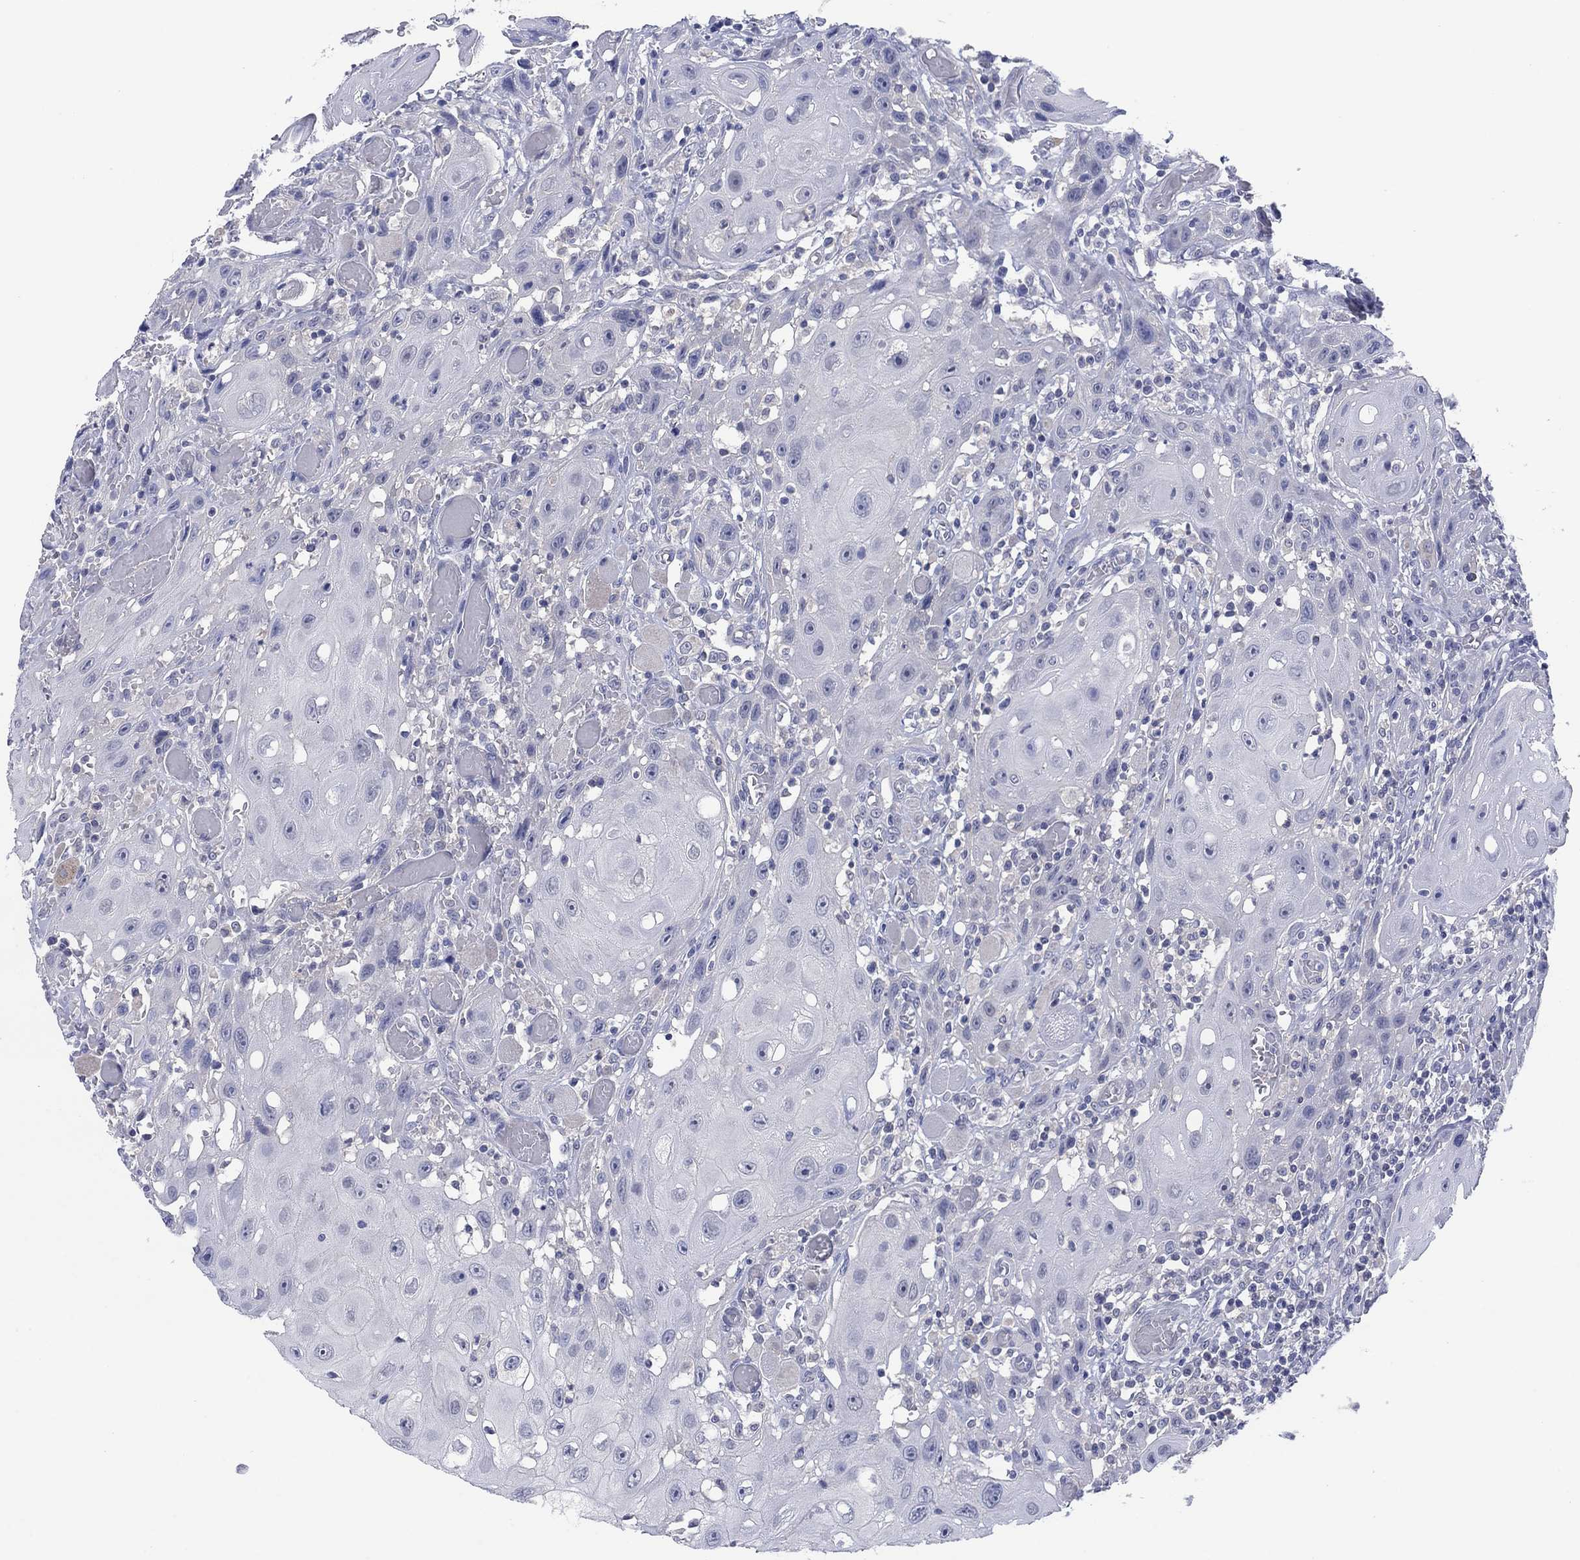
{"staining": {"intensity": "negative", "quantity": "none", "location": "none"}, "tissue": "head and neck cancer", "cell_type": "Tumor cells", "image_type": "cancer", "snomed": [{"axis": "morphology", "description": "Normal tissue, NOS"}, {"axis": "morphology", "description": "Squamous cell carcinoma, NOS"}, {"axis": "topography", "description": "Oral tissue"}, {"axis": "topography", "description": "Head-Neck"}], "caption": "High power microscopy image of an IHC micrograph of head and neck cancer (squamous cell carcinoma), revealing no significant positivity in tumor cells.", "gene": "FER1L6", "patient": {"sex": "male", "age": 71}}